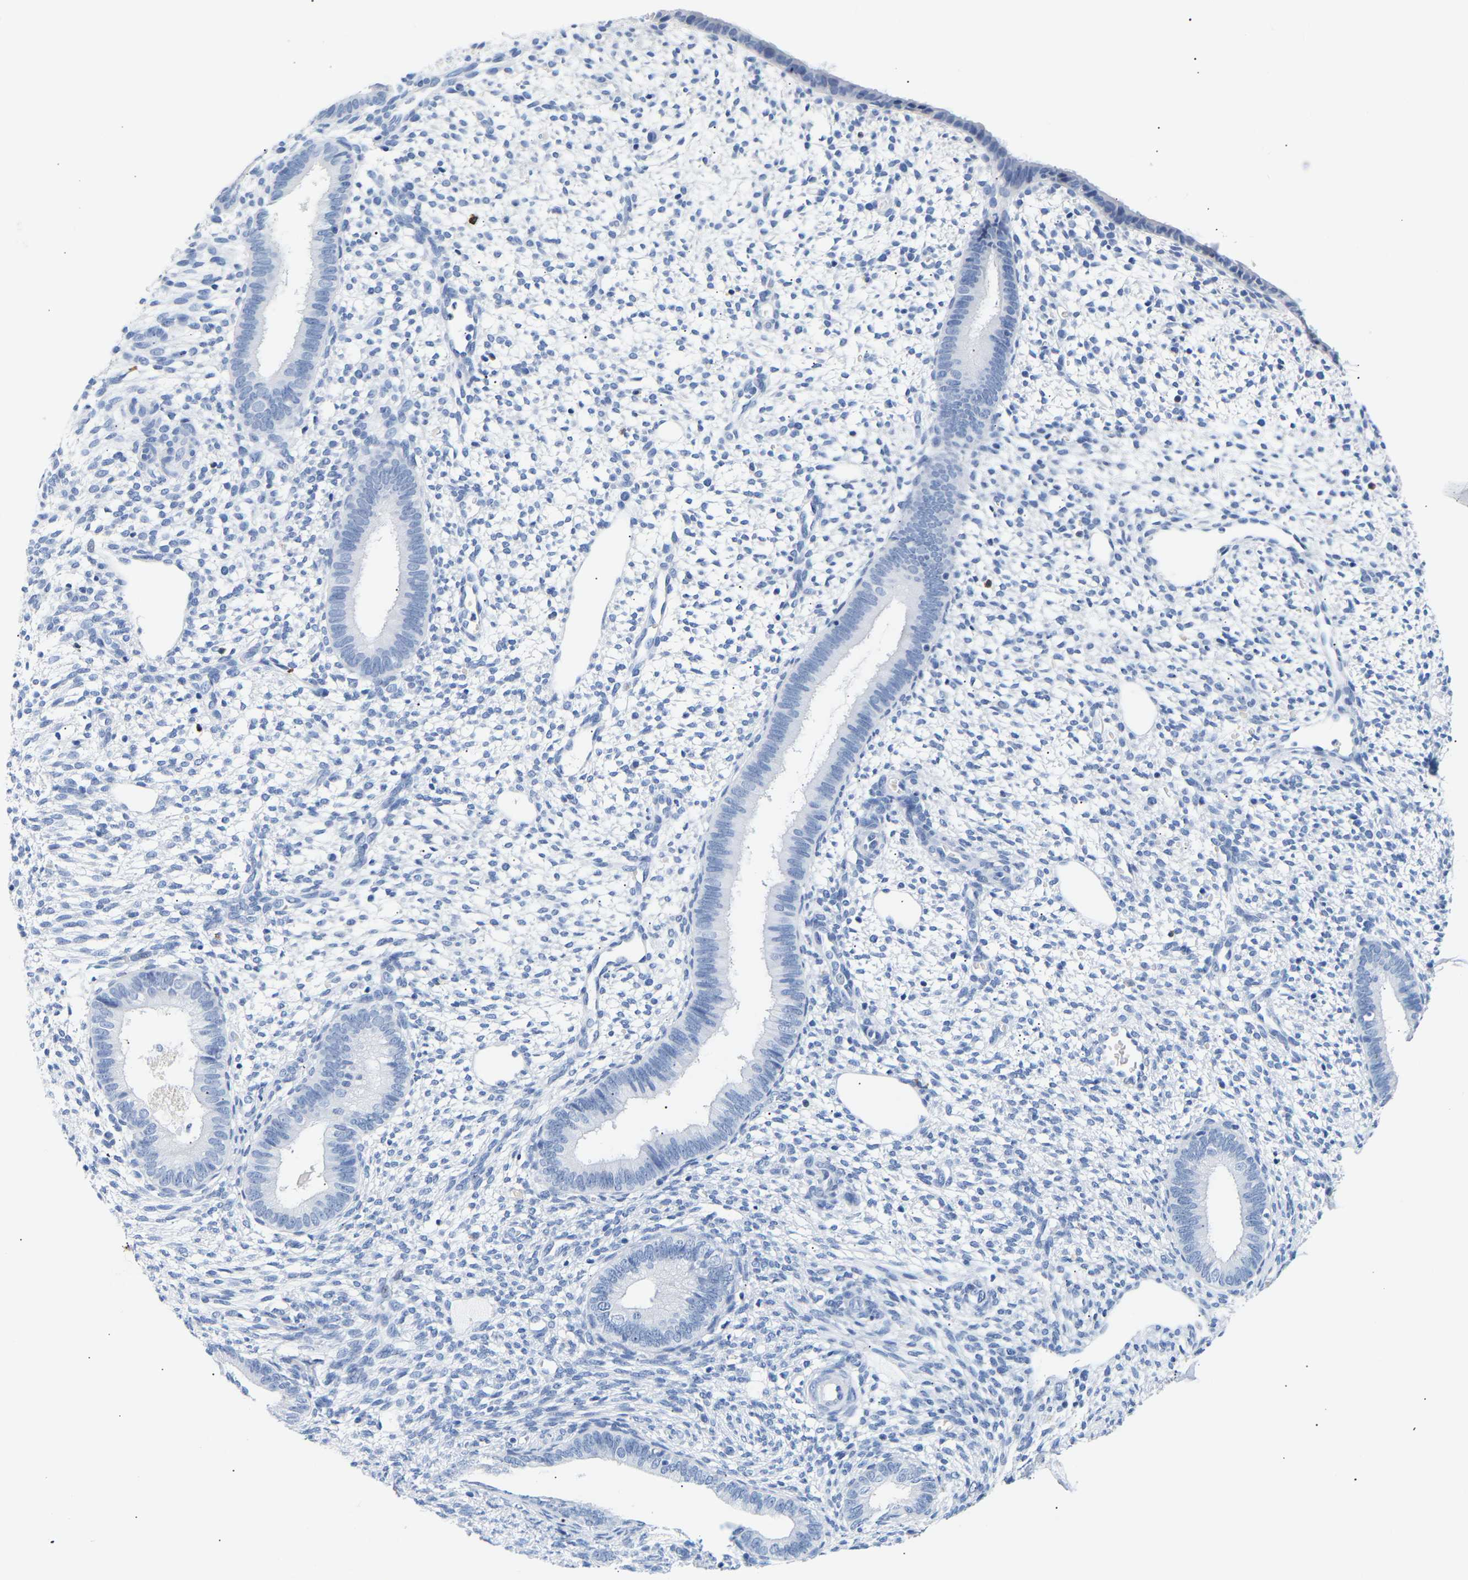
{"staining": {"intensity": "negative", "quantity": "none", "location": "none"}, "tissue": "endometrium", "cell_type": "Cells in endometrial stroma", "image_type": "normal", "snomed": [{"axis": "morphology", "description": "Normal tissue, NOS"}, {"axis": "topography", "description": "Endometrium"}], "caption": "This is an IHC histopathology image of benign human endometrium. There is no staining in cells in endometrial stroma.", "gene": "SPINK2", "patient": {"sex": "female", "age": 46}}